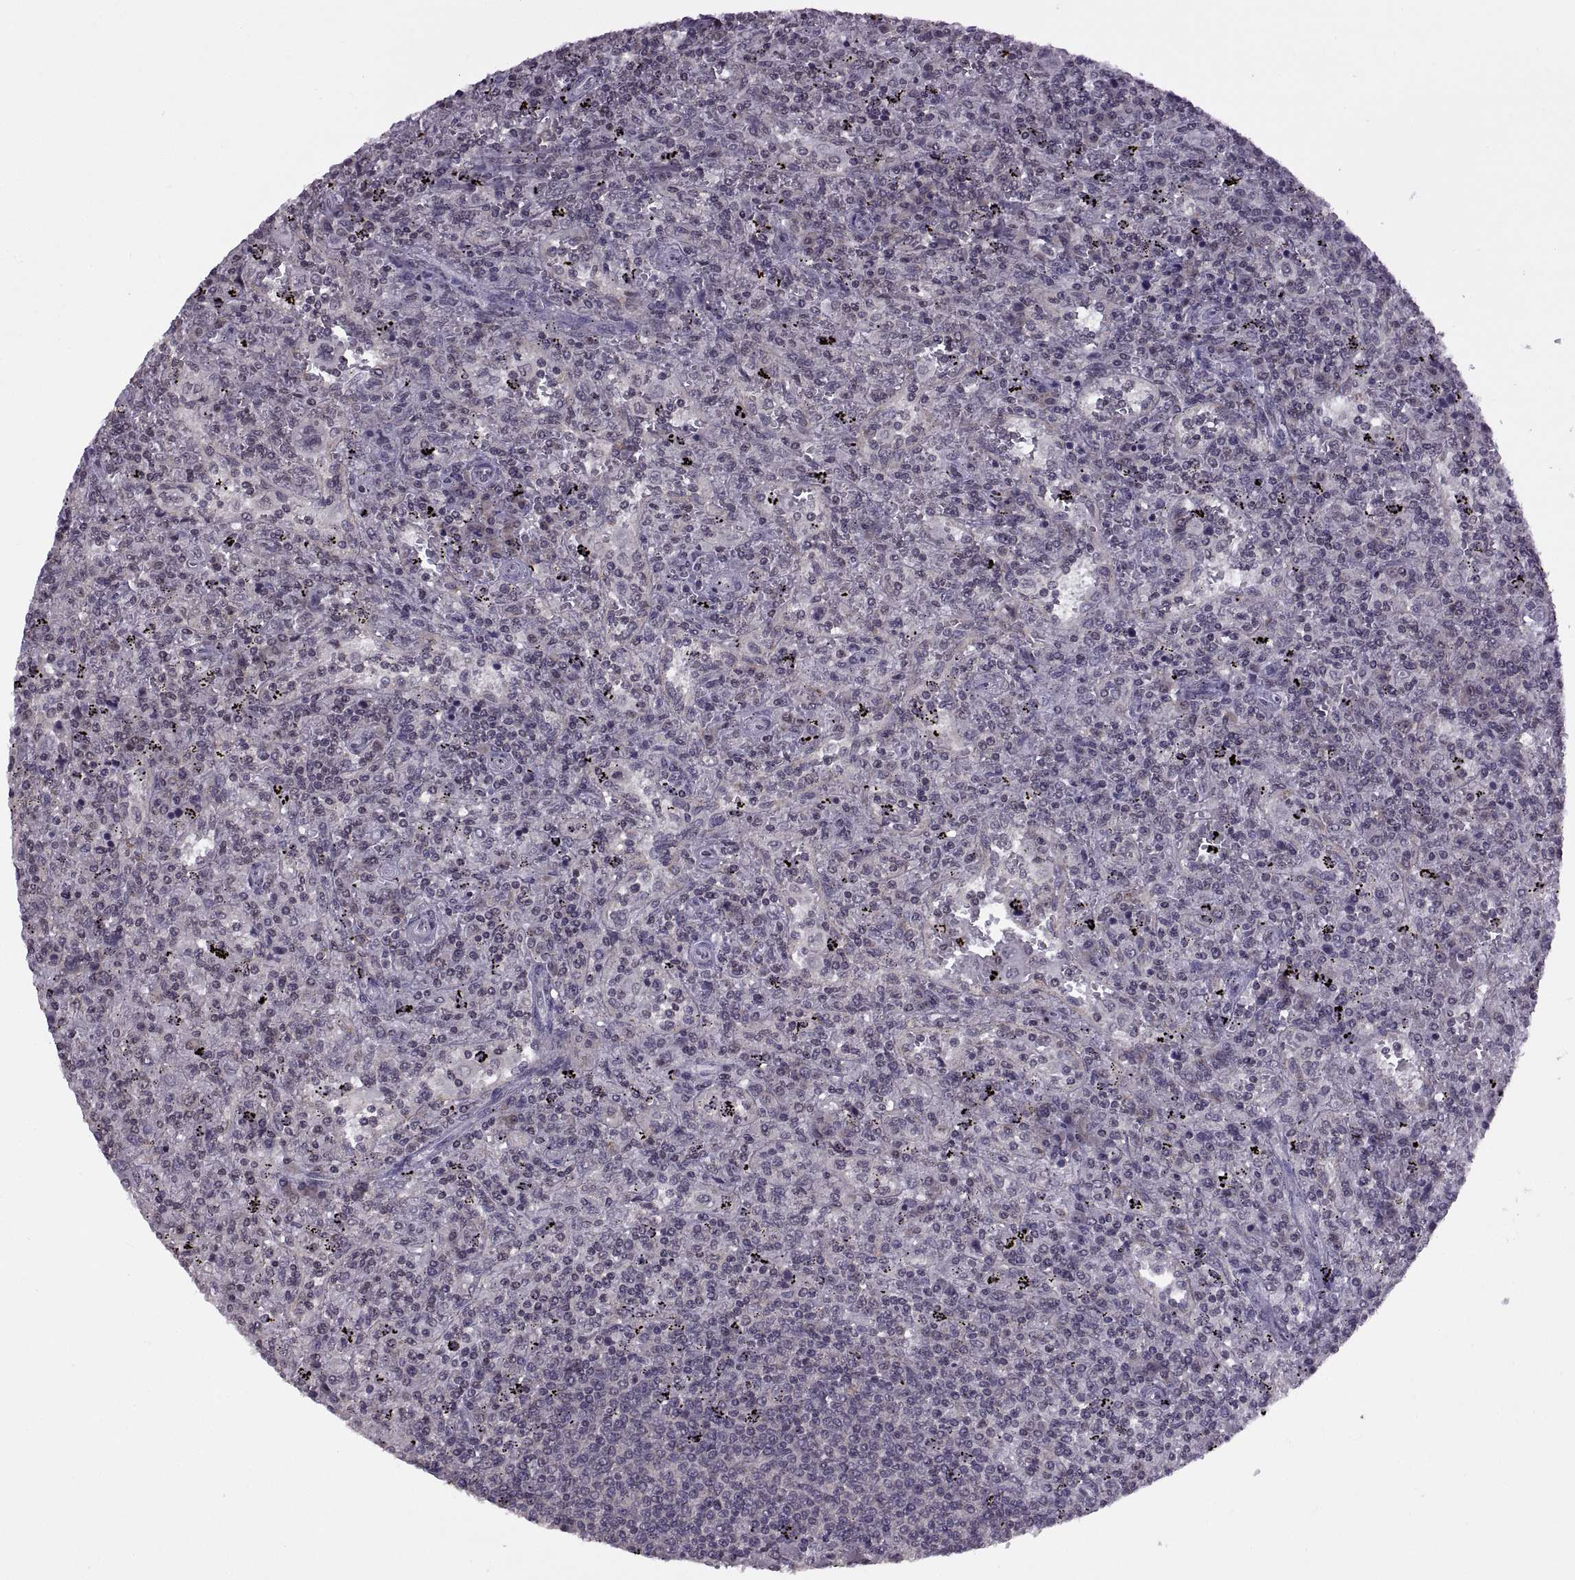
{"staining": {"intensity": "negative", "quantity": "none", "location": "none"}, "tissue": "lymphoma", "cell_type": "Tumor cells", "image_type": "cancer", "snomed": [{"axis": "morphology", "description": "Malignant lymphoma, non-Hodgkin's type, Low grade"}, {"axis": "topography", "description": "Spleen"}], "caption": "Tumor cells are negative for brown protein staining in lymphoma.", "gene": "INTS3", "patient": {"sex": "male", "age": 62}}